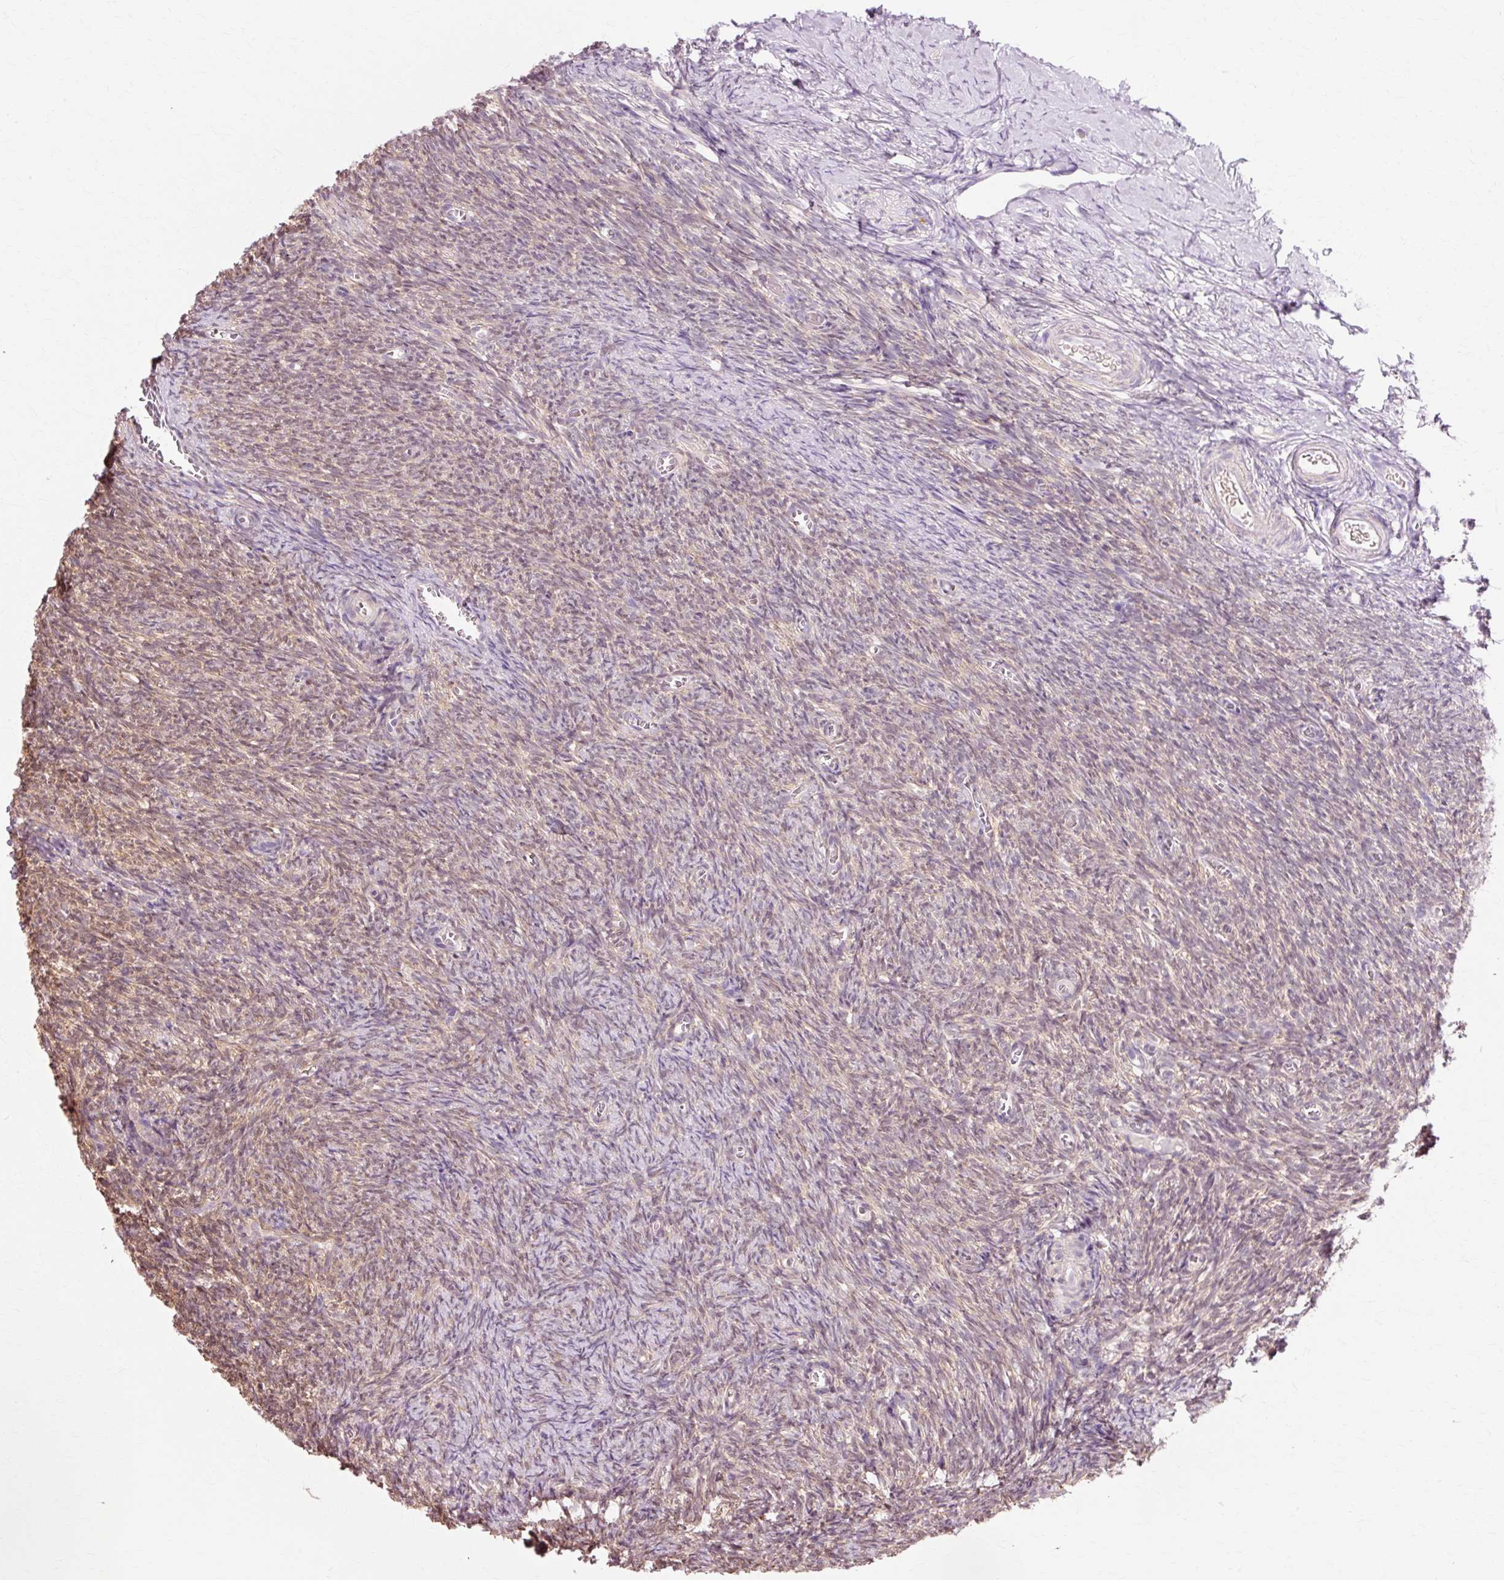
{"staining": {"intensity": "moderate", "quantity": ">75%", "location": "cytoplasmic/membranous"}, "tissue": "ovary", "cell_type": "Follicle cells", "image_type": "normal", "snomed": [{"axis": "morphology", "description": "Normal tissue, NOS"}, {"axis": "topography", "description": "Ovary"}], "caption": "A brown stain shows moderate cytoplasmic/membranous staining of a protein in follicle cells of unremarkable ovary. Using DAB (brown) and hematoxylin (blue) stains, captured at high magnification using brightfield microscopy.", "gene": "VN1R2", "patient": {"sex": "female", "age": 39}}